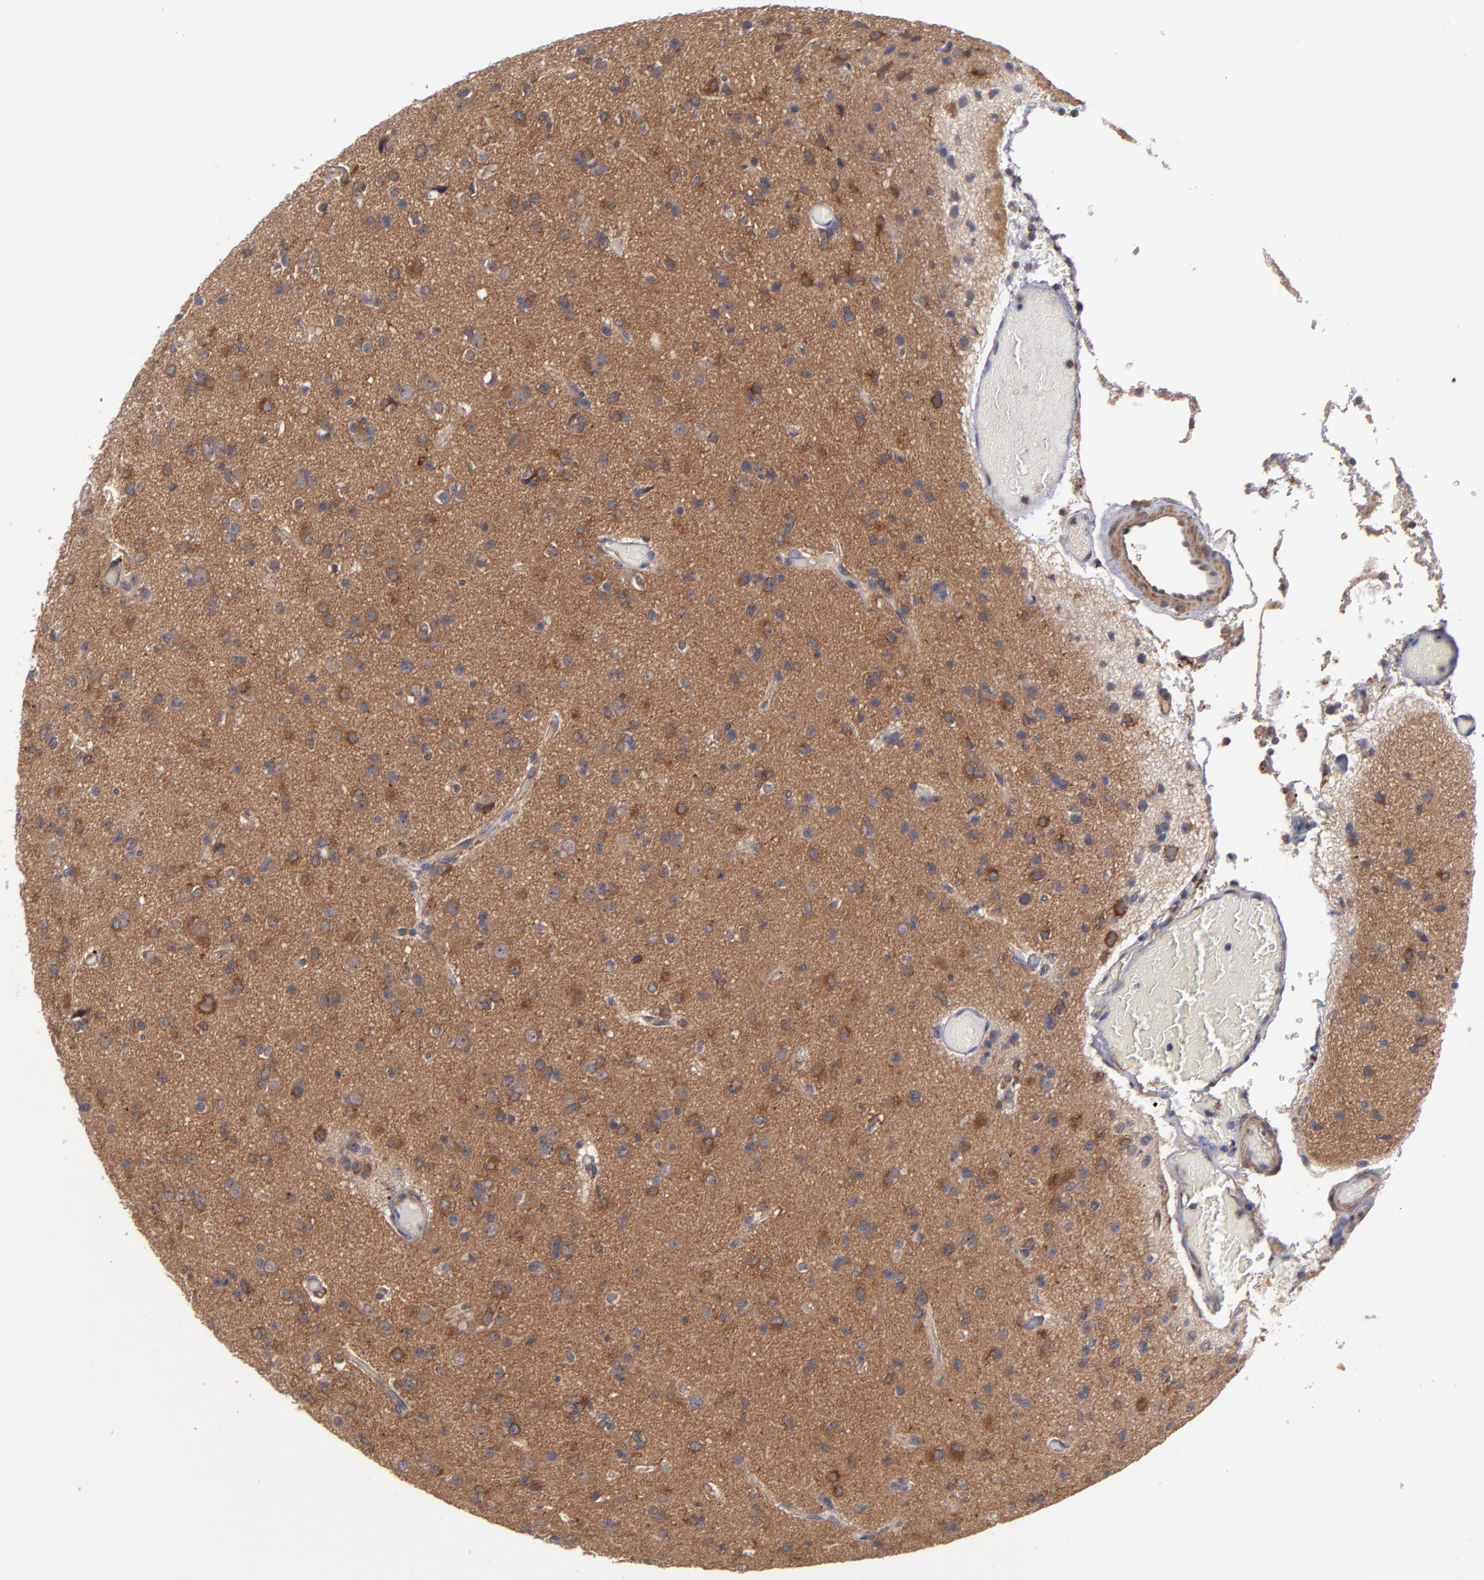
{"staining": {"intensity": "moderate", "quantity": "25%-75%", "location": "cytoplasmic/membranous"}, "tissue": "glioma", "cell_type": "Tumor cells", "image_type": "cancer", "snomed": [{"axis": "morphology", "description": "Glioma, malignant, Low grade"}, {"axis": "topography", "description": "Brain"}], "caption": "IHC (DAB (3,3'-diaminobenzidine)) staining of human malignant low-grade glioma reveals moderate cytoplasmic/membranous protein staining in approximately 25%-75% of tumor cells.", "gene": "CTSO", "patient": {"sex": "male", "age": 42}}